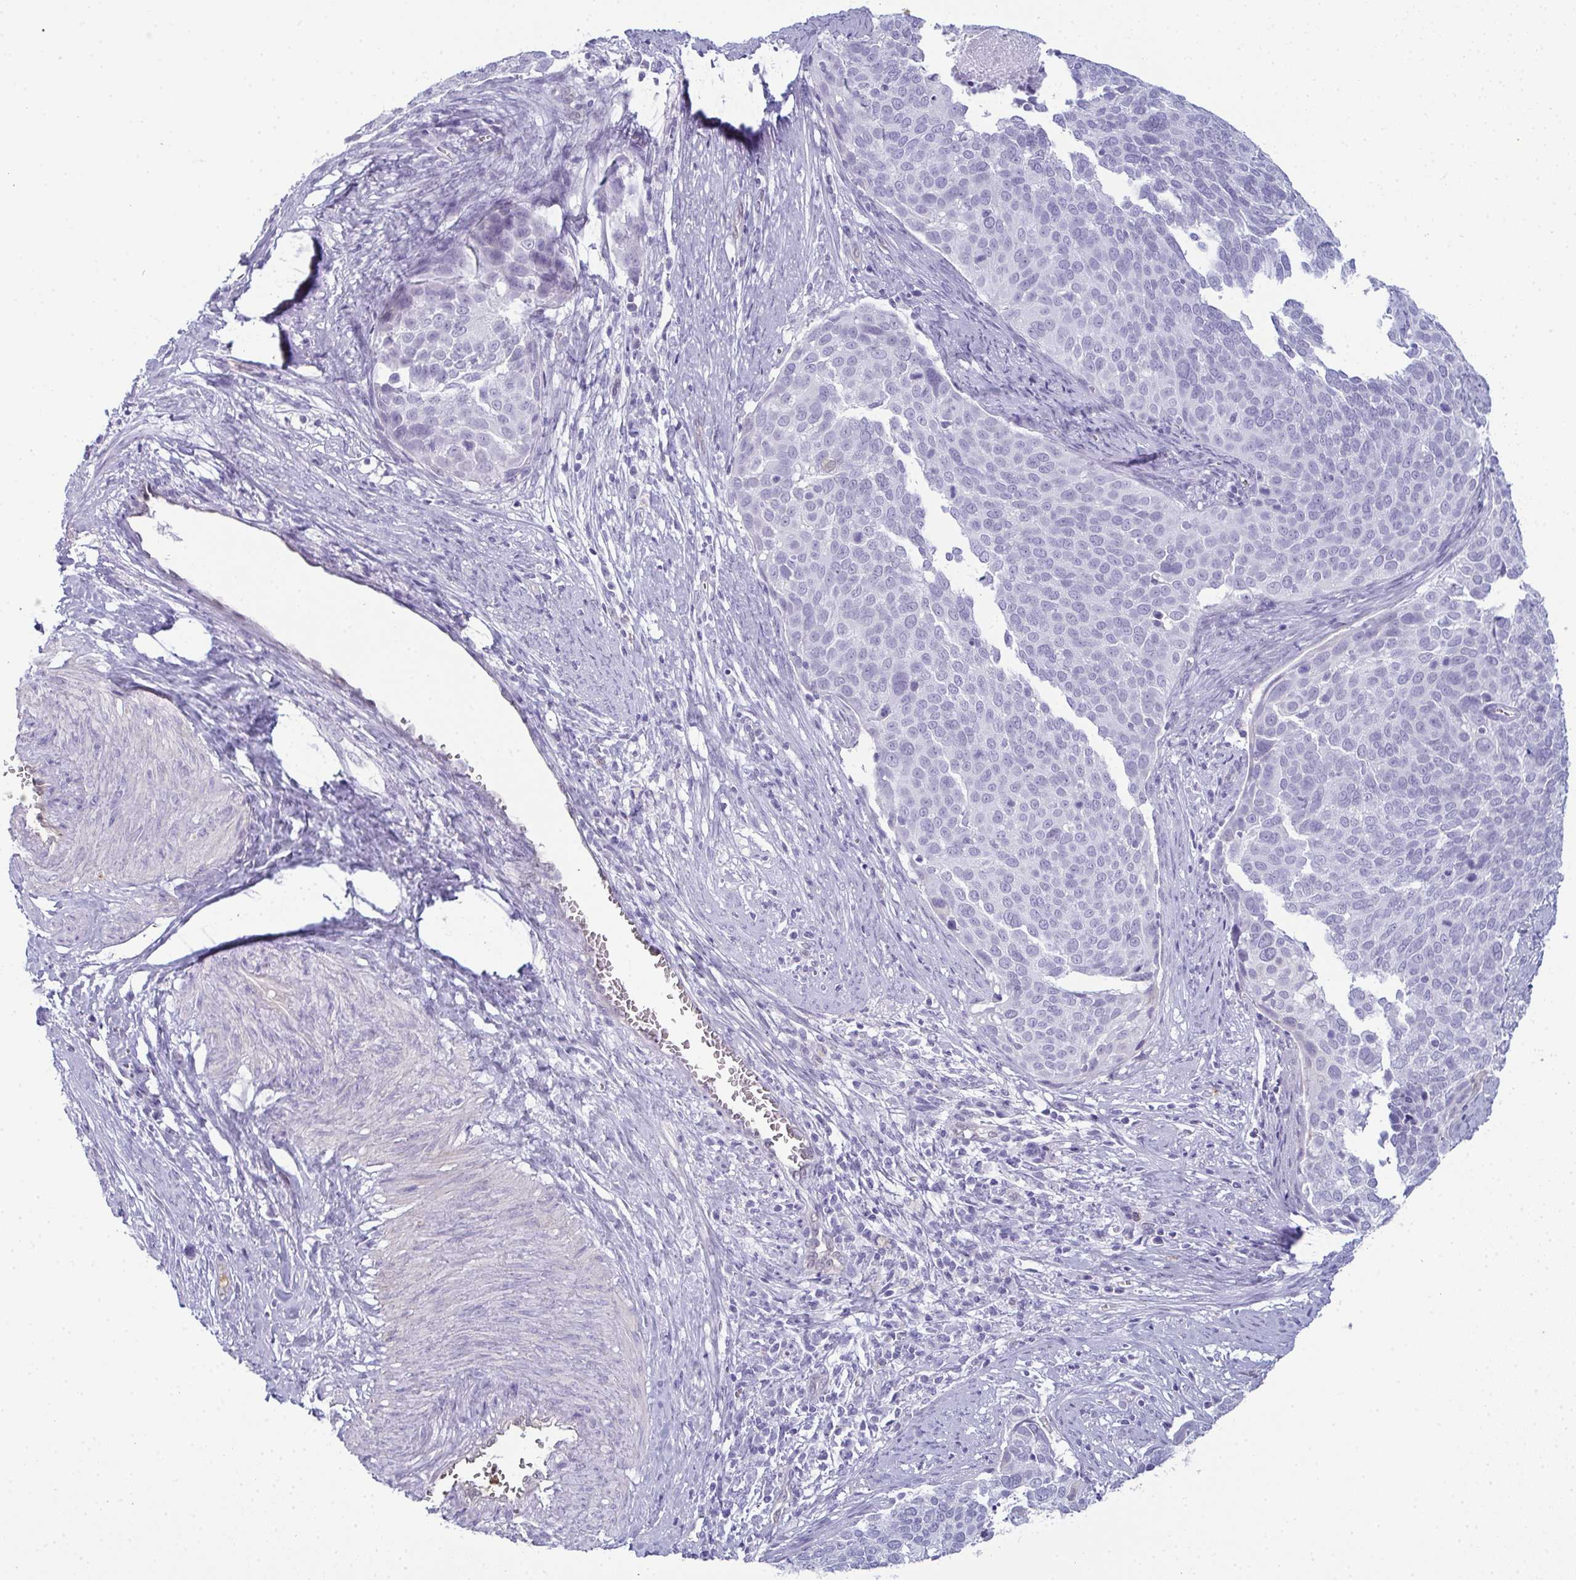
{"staining": {"intensity": "negative", "quantity": "none", "location": "none"}, "tissue": "cervical cancer", "cell_type": "Tumor cells", "image_type": "cancer", "snomed": [{"axis": "morphology", "description": "Squamous cell carcinoma, NOS"}, {"axis": "topography", "description": "Cervix"}], "caption": "The image reveals no significant expression in tumor cells of cervical squamous cell carcinoma.", "gene": "CDA", "patient": {"sex": "female", "age": 39}}